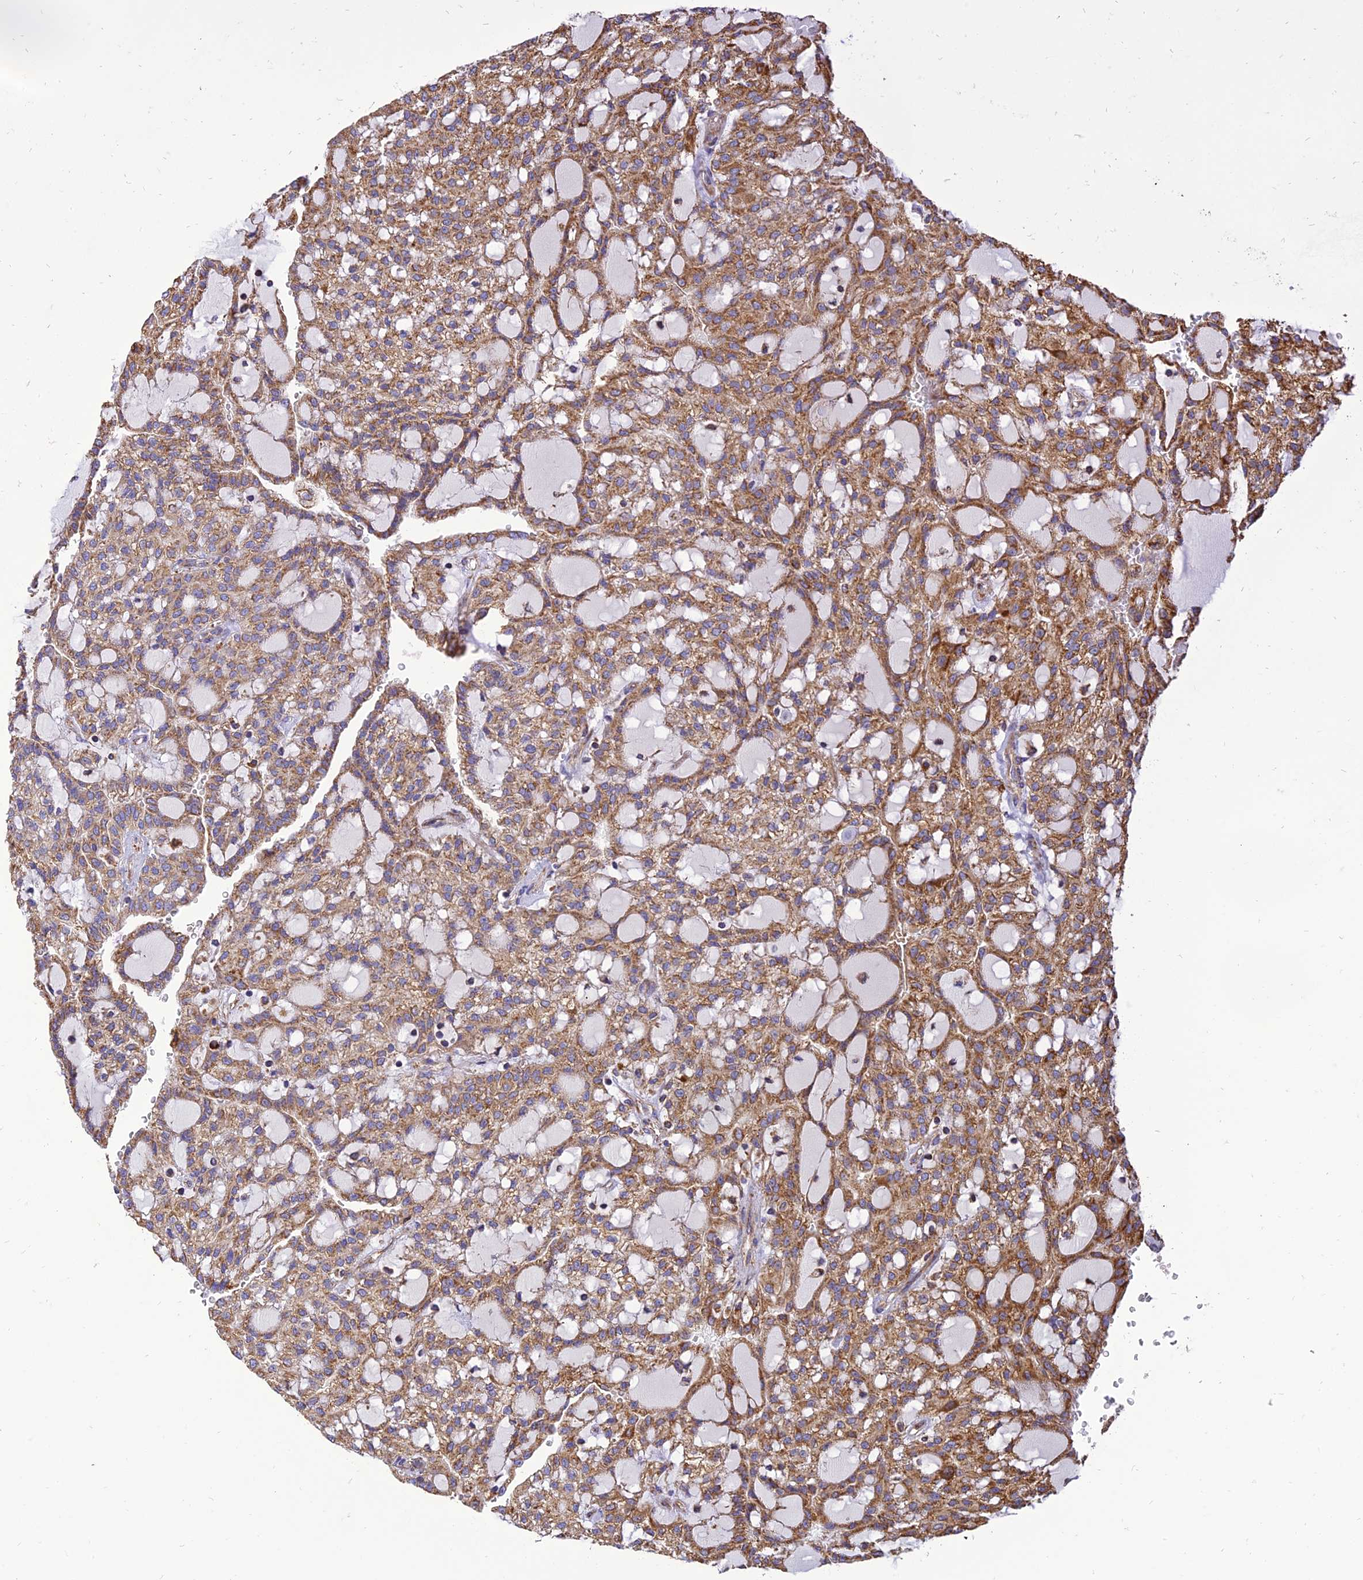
{"staining": {"intensity": "moderate", "quantity": ">75%", "location": "cytoplasmic/membranous"}, "tissue": "renal cancer", "cell_type": "Tumor cells", "image_type": "cancer", "snomed": [{"axis": "morphology", "description": "Adenocarcinoma, NOS"}, {"axis": "topography", "description": "Kidney"}], "caption": "Renal adenocarcinoma stained with a protein marker reveals moderate staining in tumor cells.", "gene": "THUMPD2", "patient": {"sex": "male", "age": 63}}